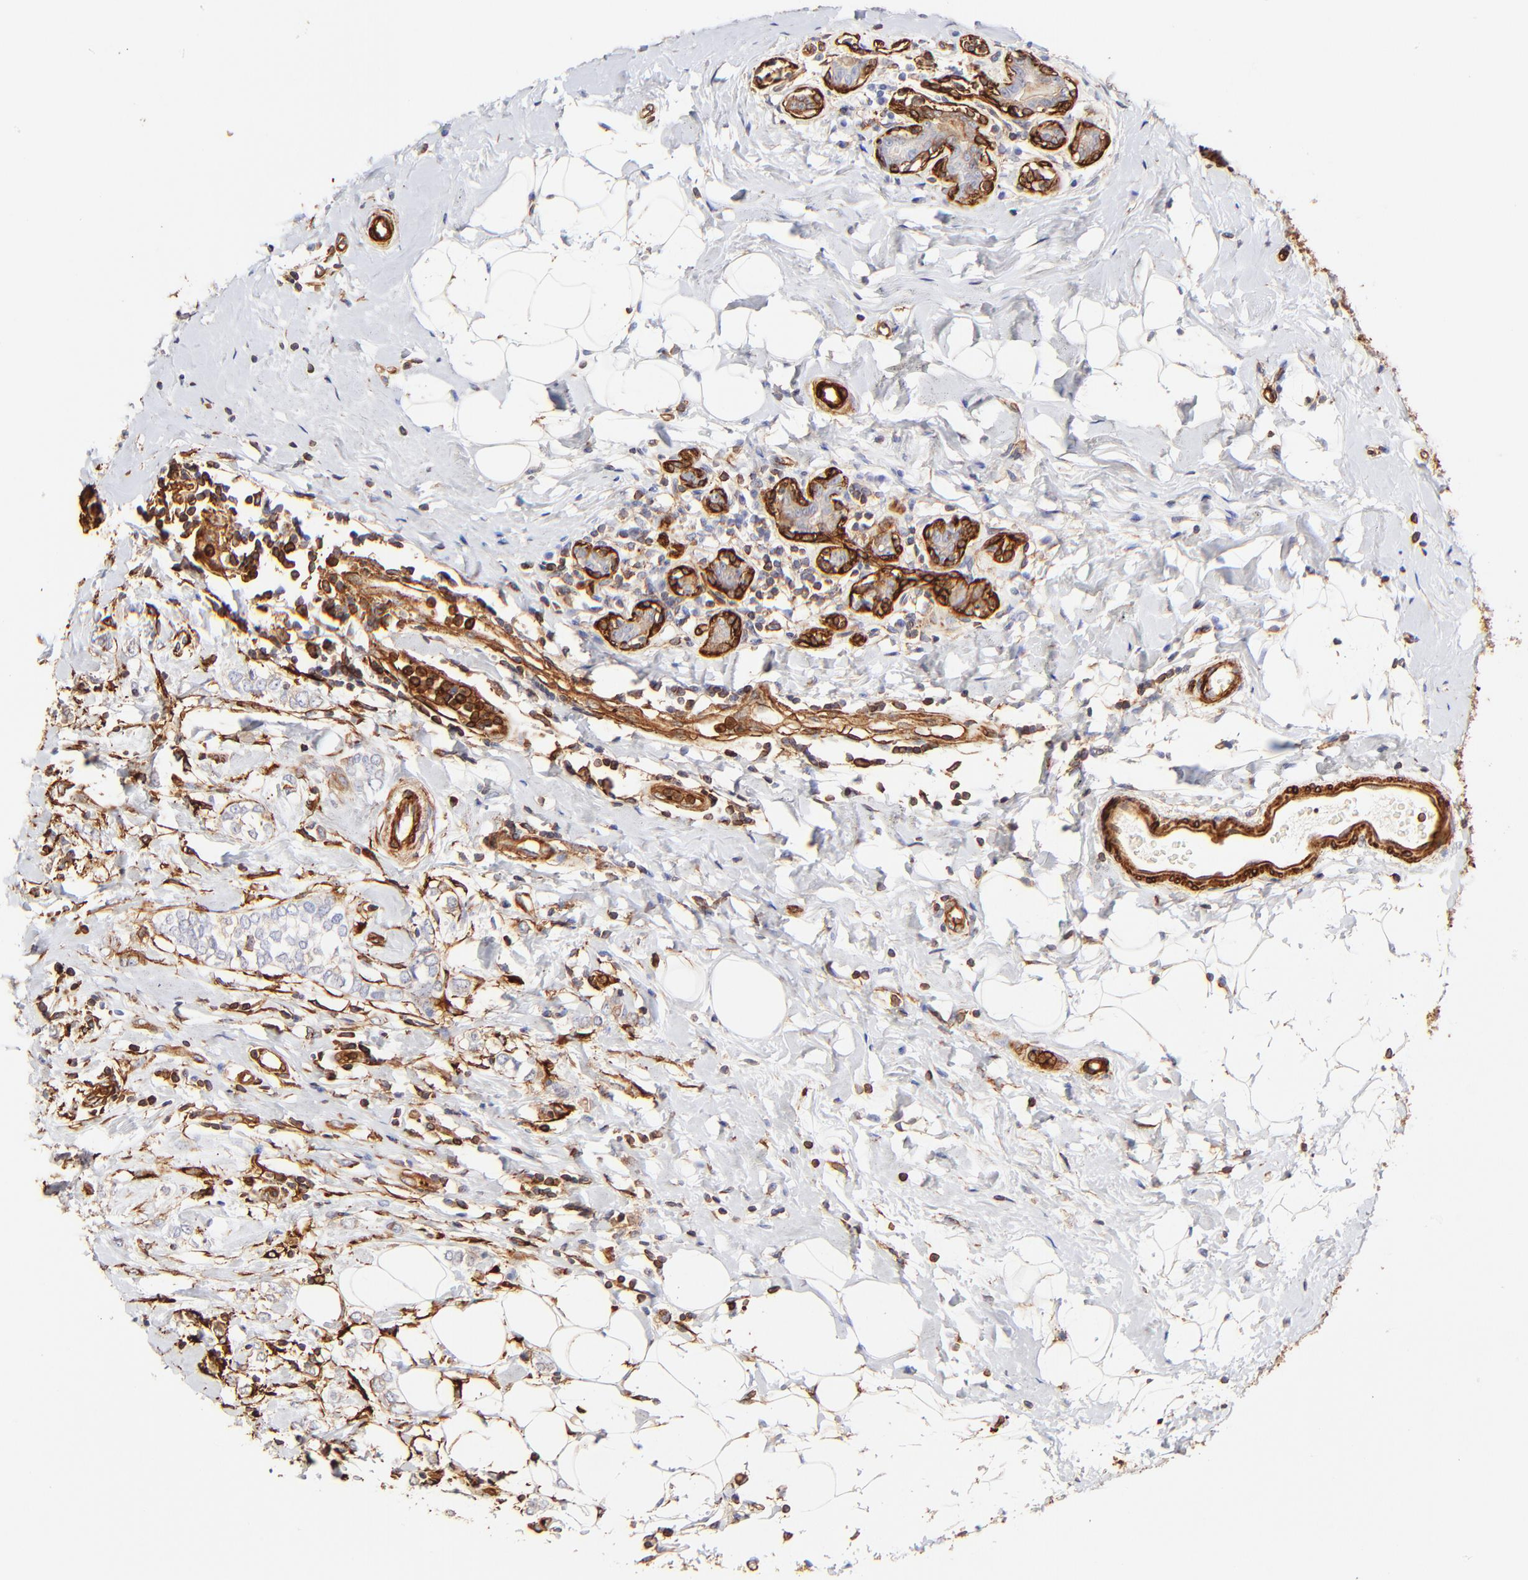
{"staining": {"intensity": "weak", "quantity": "<25%", "location": "cytoplasmic/membranous"}, "tissue": "breast cancer", "cell_type": "Tumor cells", "image_type": "cancer", "snomed": [{"axis": "morphology", "description": "Normal tissue, NOS"}, {"axis": "morphology", "description": "Lobular carcinoma"}, {"axis": "topography", "description": "Breast"}], "caption": "DAB (3,3'-diaminobenzidine) immunohistochemical staining of human breast lobular carcinoma reveals no significant positivity in tumor cells.", "gene": "FLNA", "patient": {"sex": "female", "age": 47}}